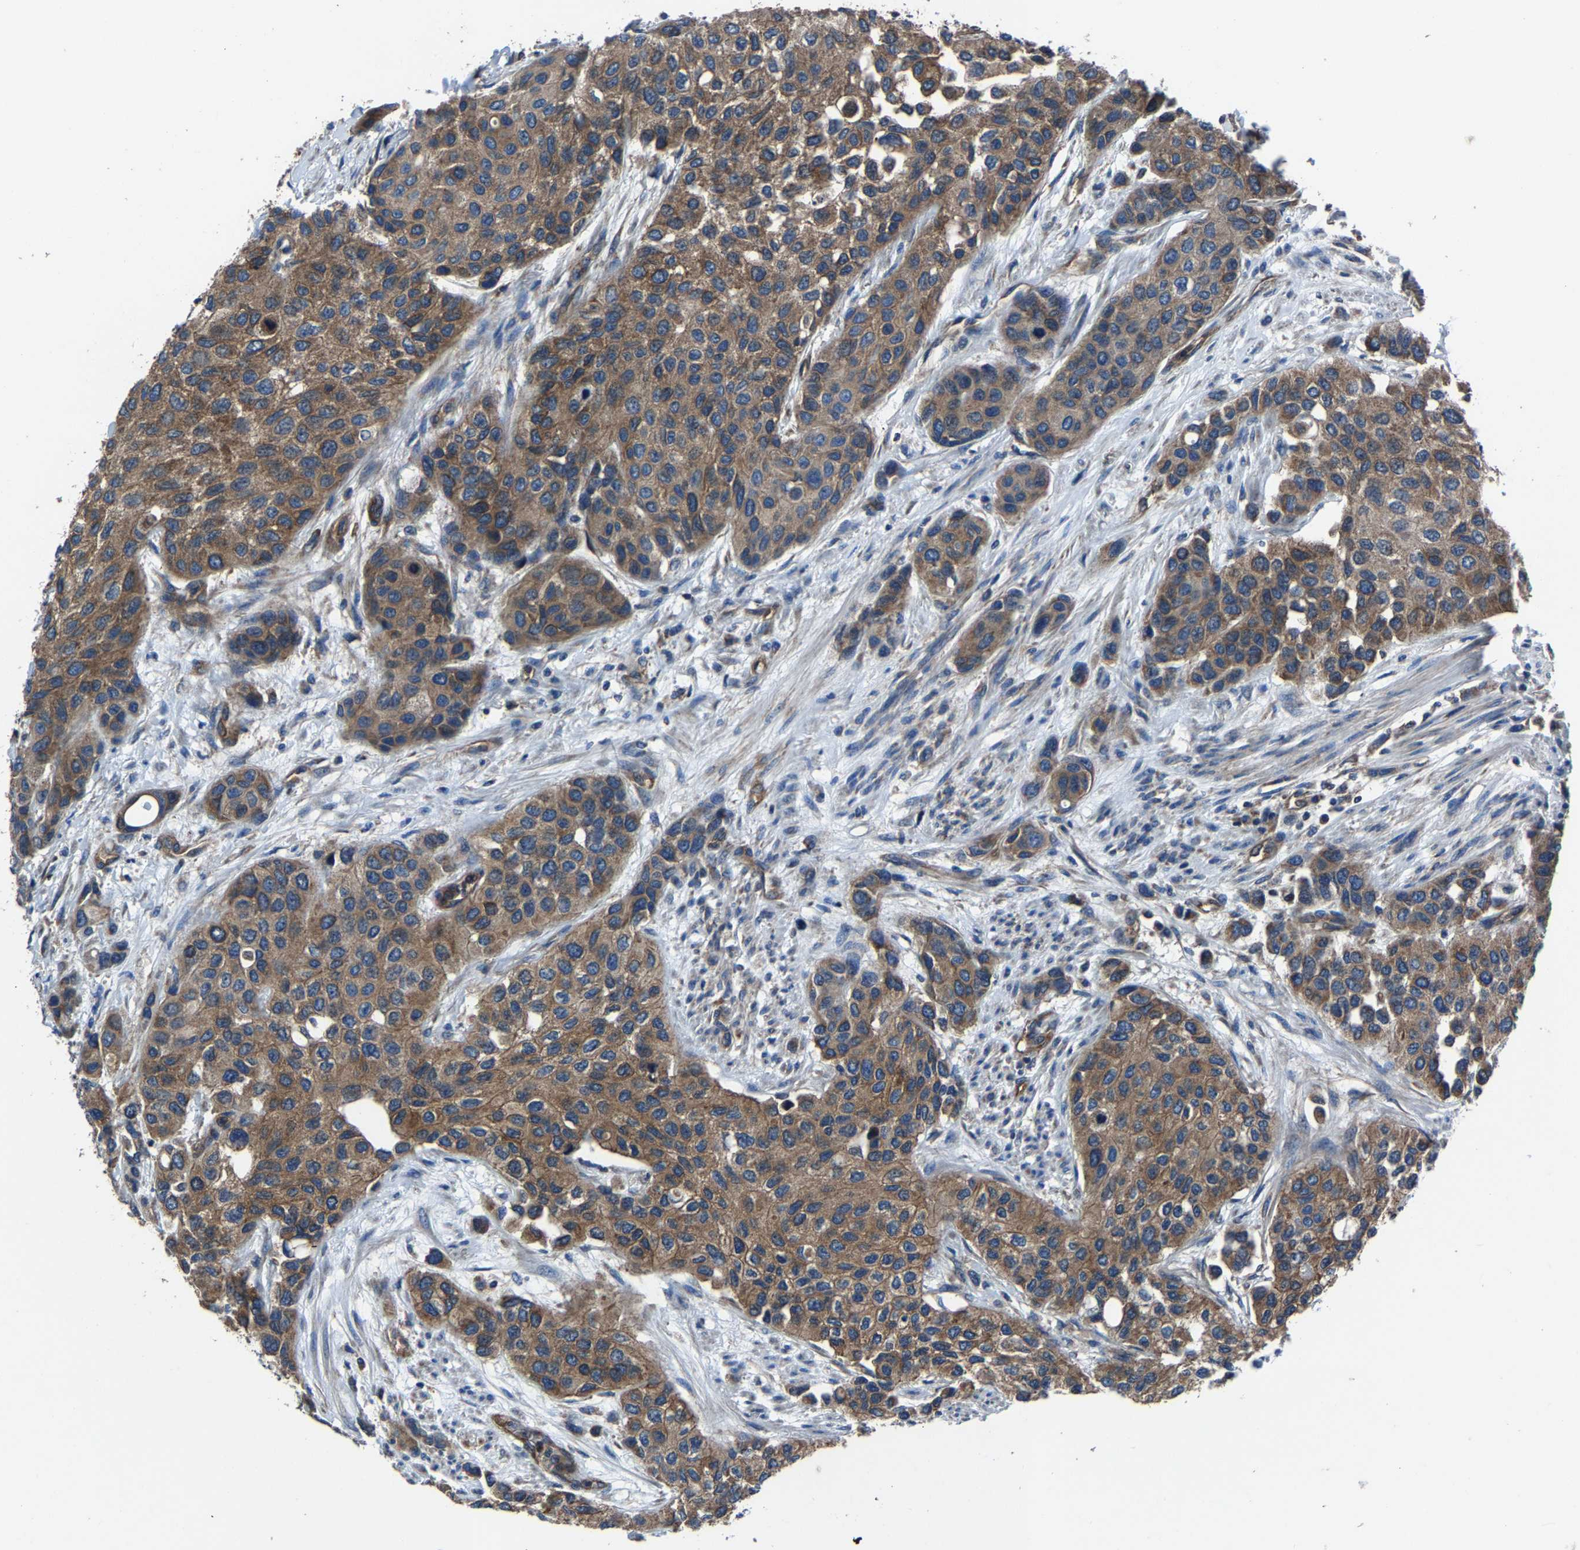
{"staining": {"intensity": "moderate", "quantity": ">75%", "location": "cytoplasmic/membranous"}, "tissue": "urothelial cancer", "cell_type": "Tumor cells", "image_type": "cancer", "snomed": [{"axis": "morphology", "description": "Urothelial carcinoma, High grade"}, {"axis": "topography", "description": "Urinary bladder"}], "caption": "IHC photomicrograph of neoplastic tissue: human urothelial cancer stained using IHC displays medium levels of moderate protein expression localized specifically in the cytoplasmic/membranous of tumor cells, appearing as a cytoplasmic/membranous brown color.", "gene": "KIAA1958", "patient": {"sex": "female", "age": 56}}